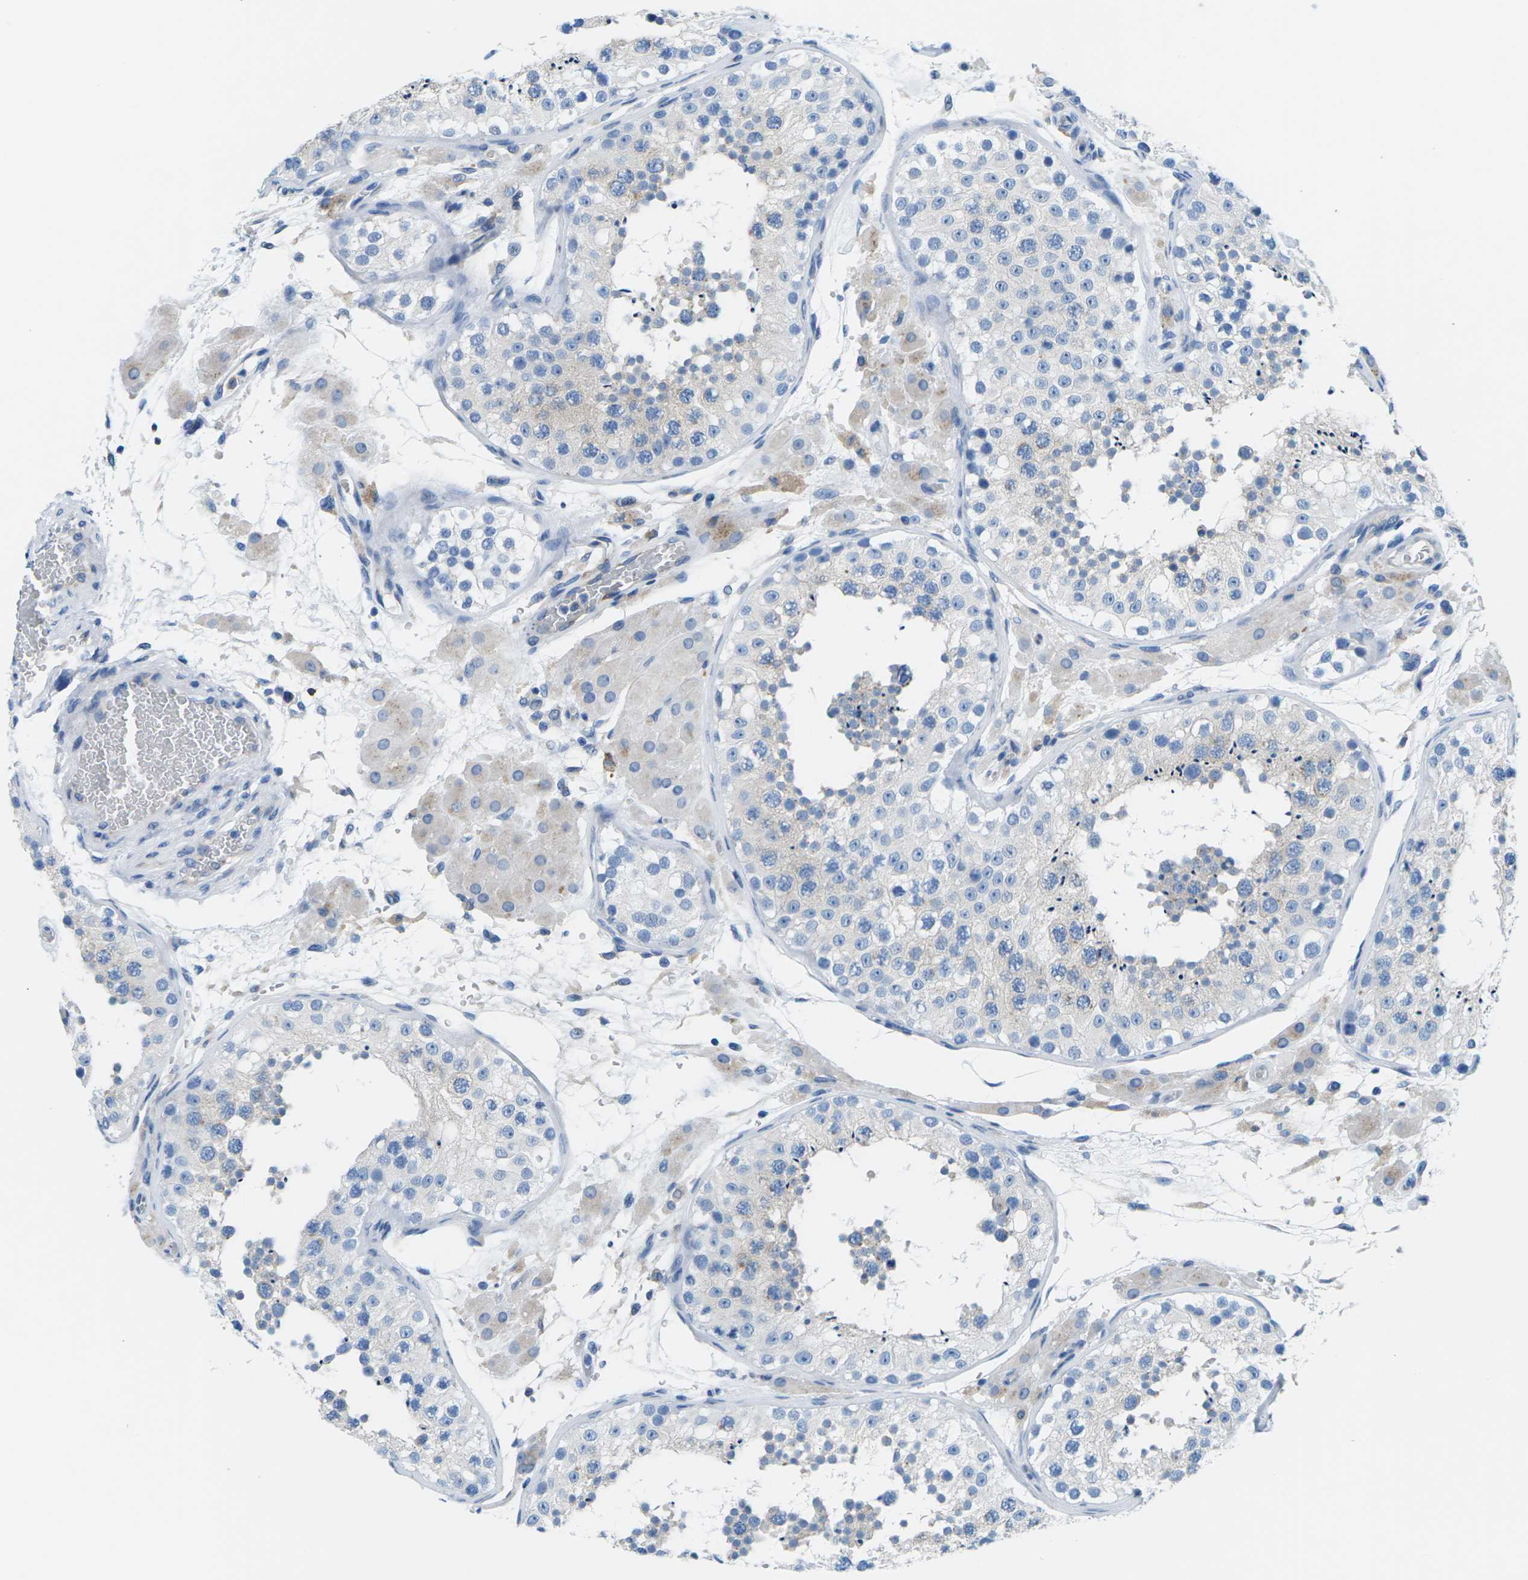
{"staining": {"intensity": "negative", "quantity": "none", "location": "none"}, "tissue": "testis", "cell_type": "Cells in seminiferous ducts", "image_type": "normal", "snomed": [{"axis": "morphology", "description": "Normal tissue, NOS"}, {"axis": "topography", "description": "Testis"}], "caption": "DAB immunohistochemical staining of benign human testis displays no significant expression in cells in seminiferous ducts. (DAB IHC, high magnification).", "gene": "SYNGR2", "patient": {"sex": "male", "age": 26}}